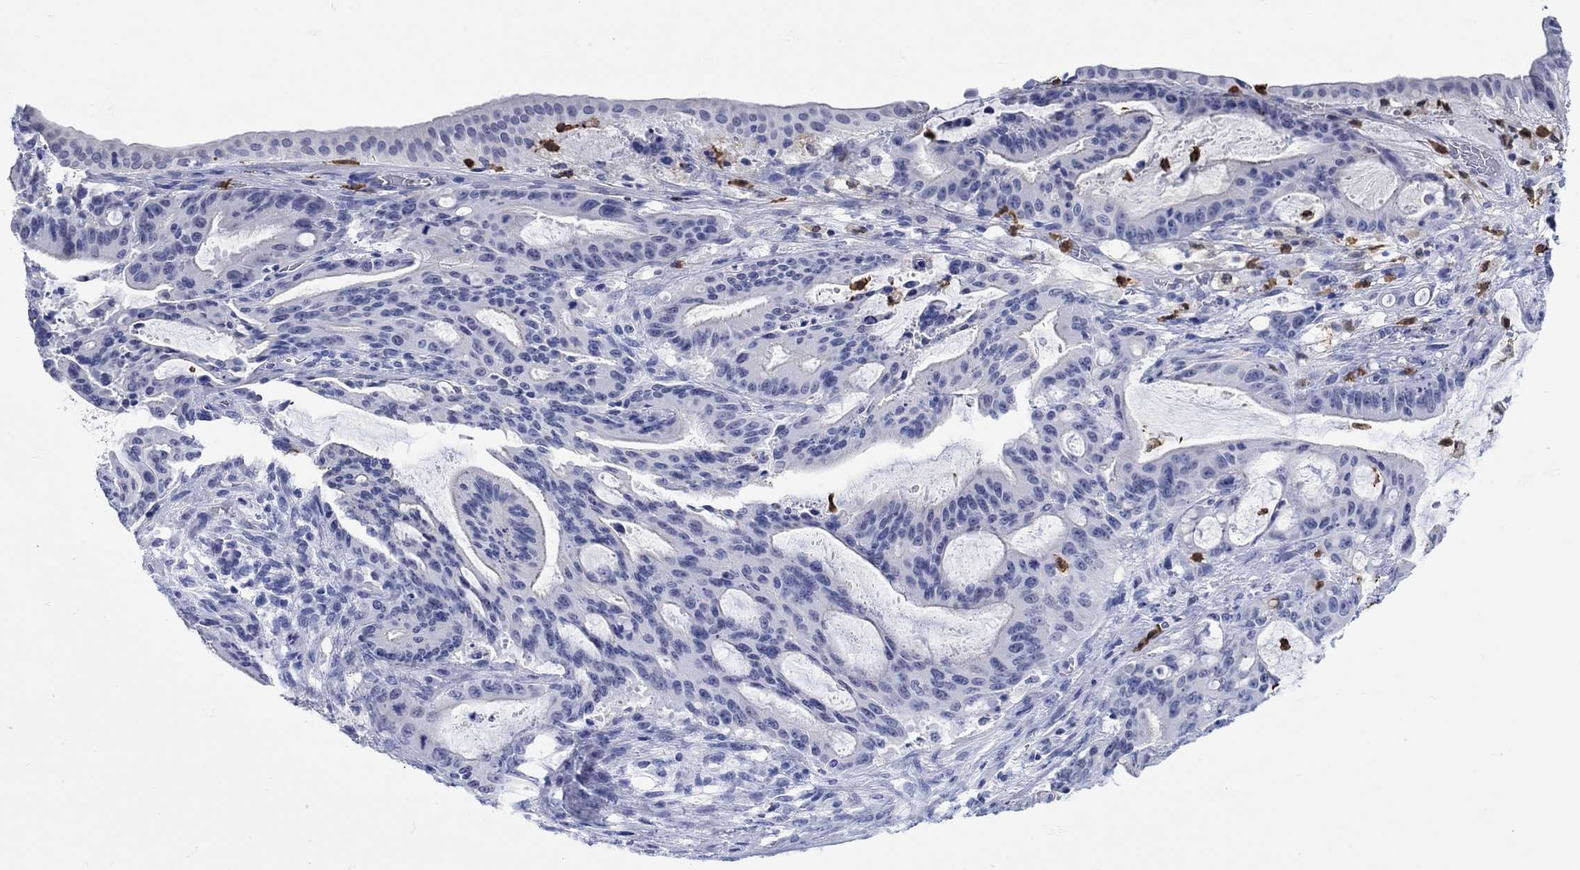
{"staining": {"intensity": "negative", "quantity": "none", "location": "none"}, "tissue": "liver cancer", "cell_type": "Tumor cells", "image_type": "cancer", "snomed": [{"axis": "morphology", "description": "Cholangiocarcinoma"}, {"axis": "topography", "description": "Liver"}], "caption": "This is a image of immunohistochemistry (IHC) staining of liver cancer, which shows no expression in tumor cells.", "gene": "LINGO3", "patient": {"sex": "female", "age": 73}}